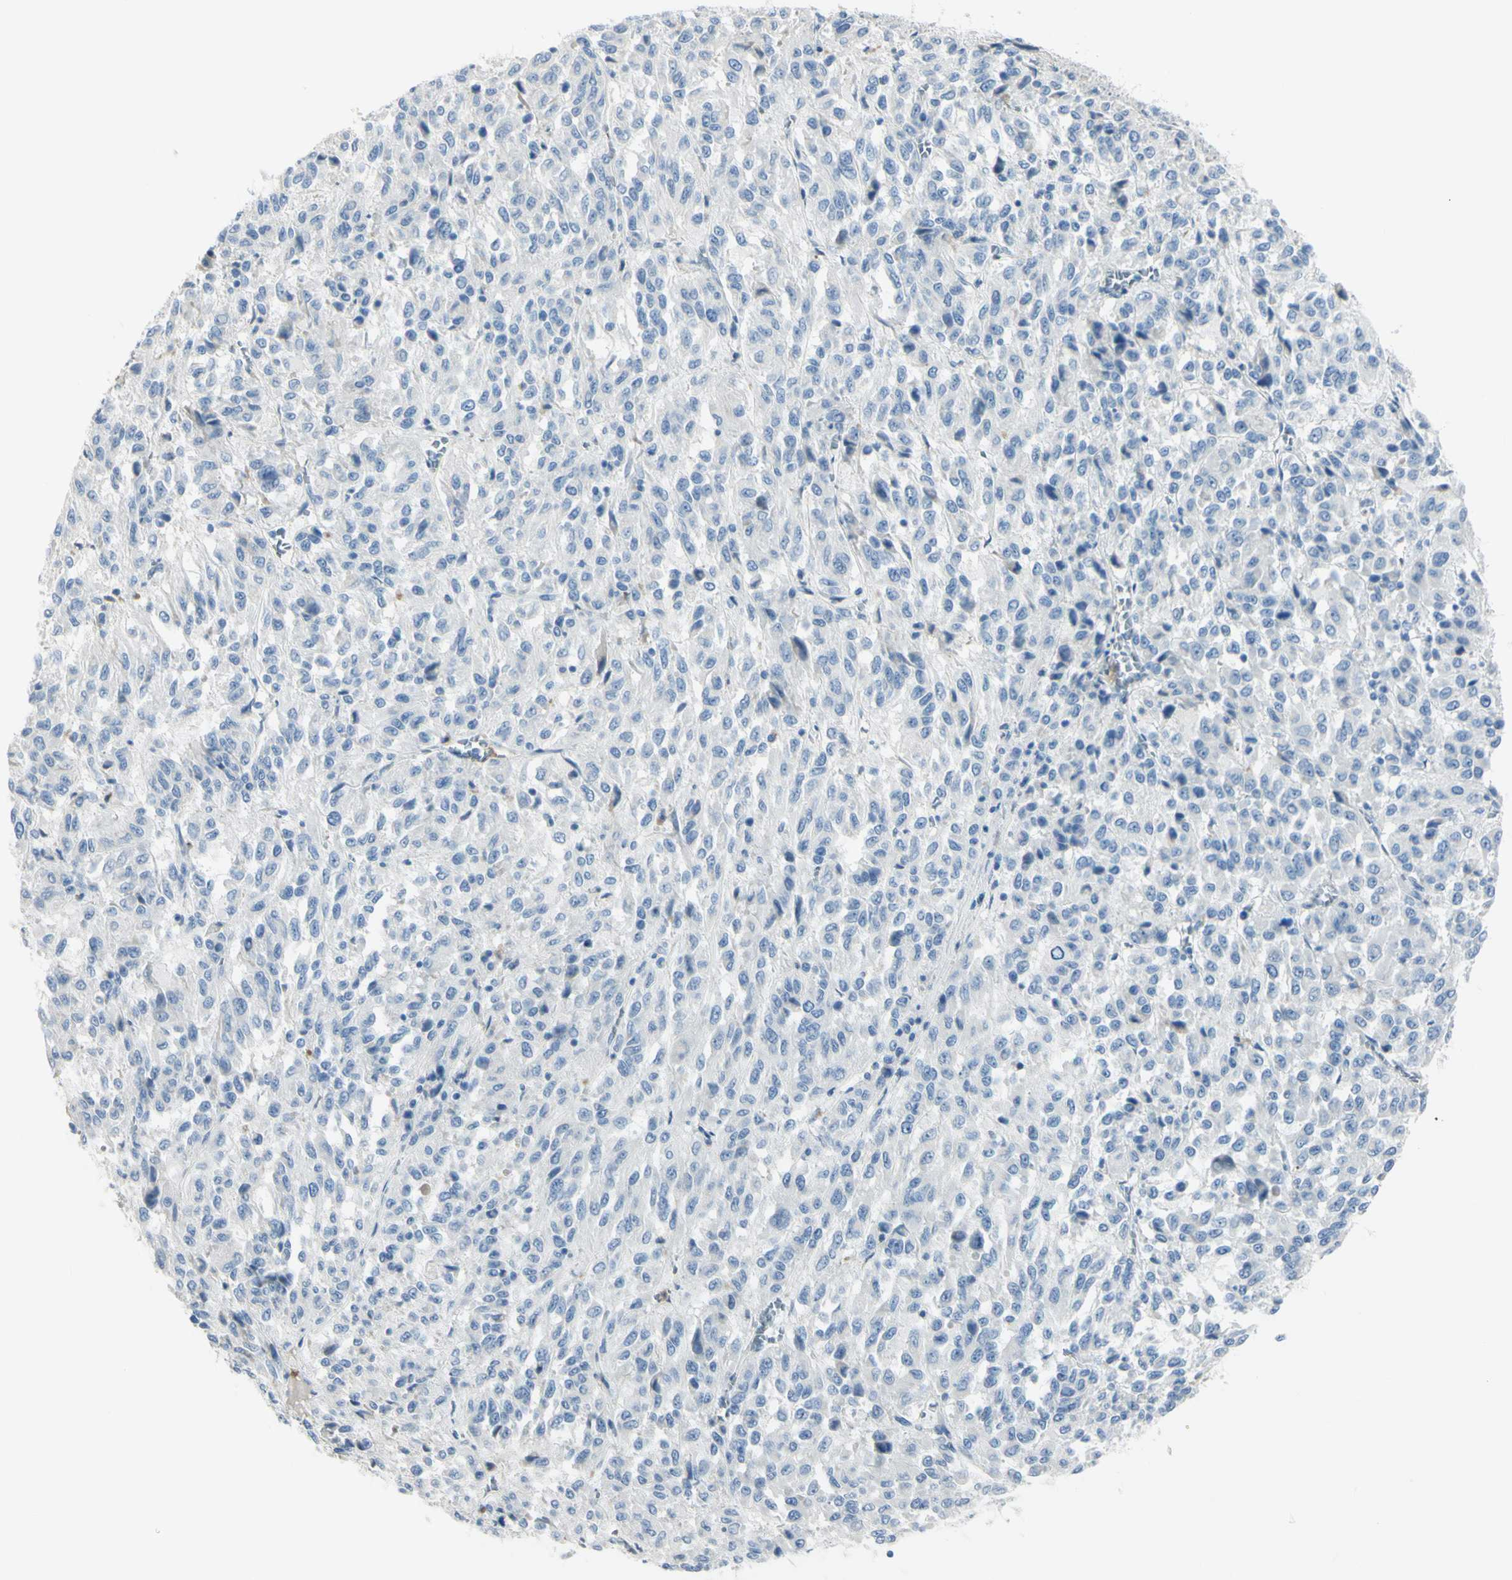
{"staining": {"intensity": "negative", "quantity": "none", "location": "none"}, "tissue": "melanoma", "cell_type": "Tumor cells", "image_type": "cancer", "snomed": [{"axis": "morphology", "description": "Malignant melanoma, Metastatic site"}, {"axis": "topography", "description": "Lung"}], "caption": "Immunohistochemistry photomicrograph of malignant melanoma (metastatic site) stained for a protein (brown), which displays no positivity in tumor cells. The staining is performed using DAB (3,3'-diaminobenzidine) brown chromogen with nuclei counter-stained in using hematoxylin.", "gene": "ZNF557", "patient": {"sex": "male", "age": 64}}